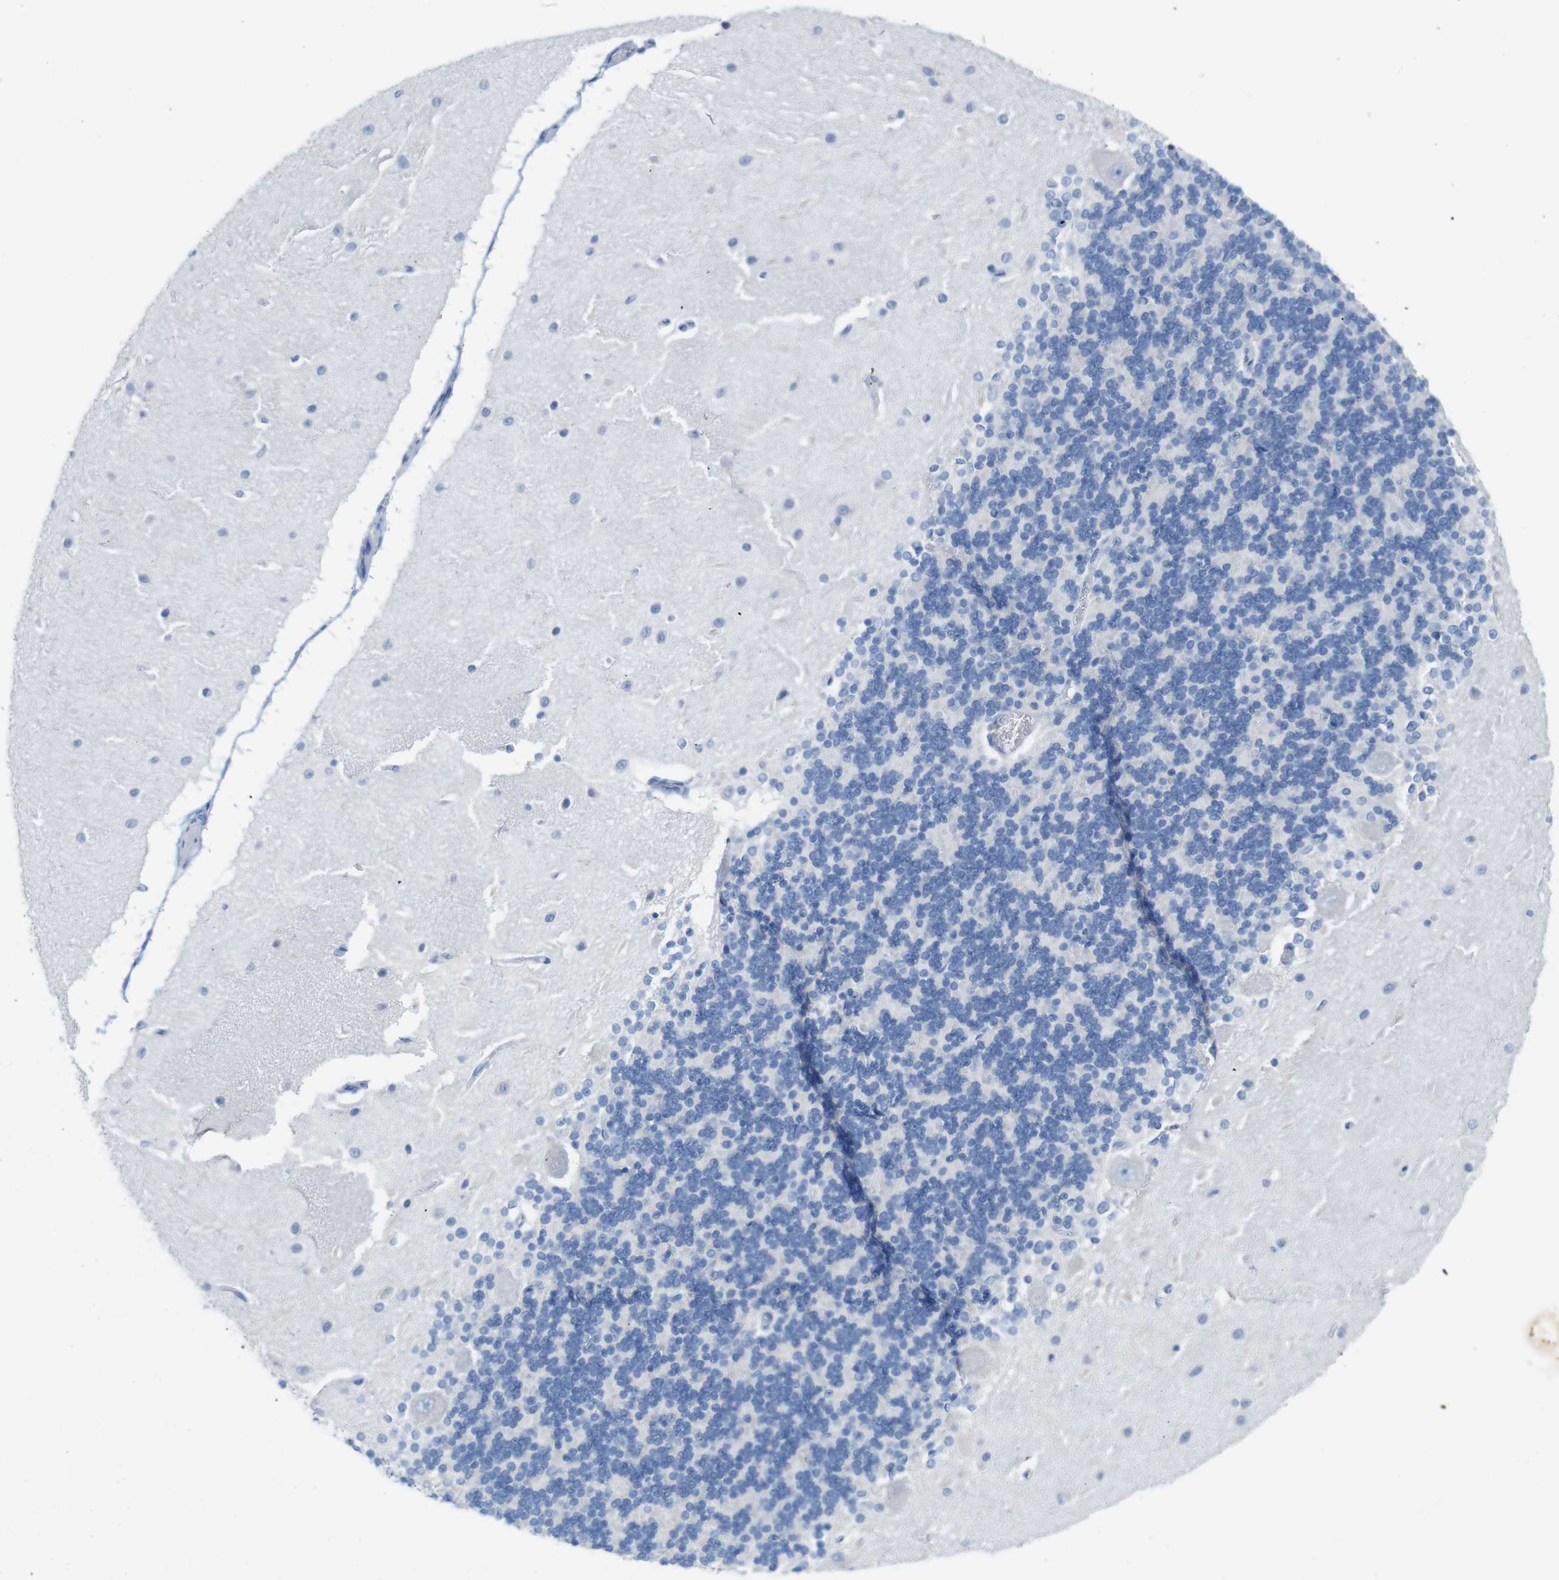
{"staining": {"intensity": "negative", "quantity": "none", "location": "none"}, "tissue": "cerebellum", "cell_type": "Cells in granular layer", "image_type": "normal", "snomed": [{"axis": "morphology", "description": "Normal tissue, NOS"}, {"axis": "topography", "description": "Cerebellum"}], "caption": "This is a image of IHC staining of normal cerebellum, which shows no expression in cells in granular layer. (DAB immunohistochemistry (IHC), high magnification).", "gene": "LAG3", "patient": {"sex": "female", "age": 54}}